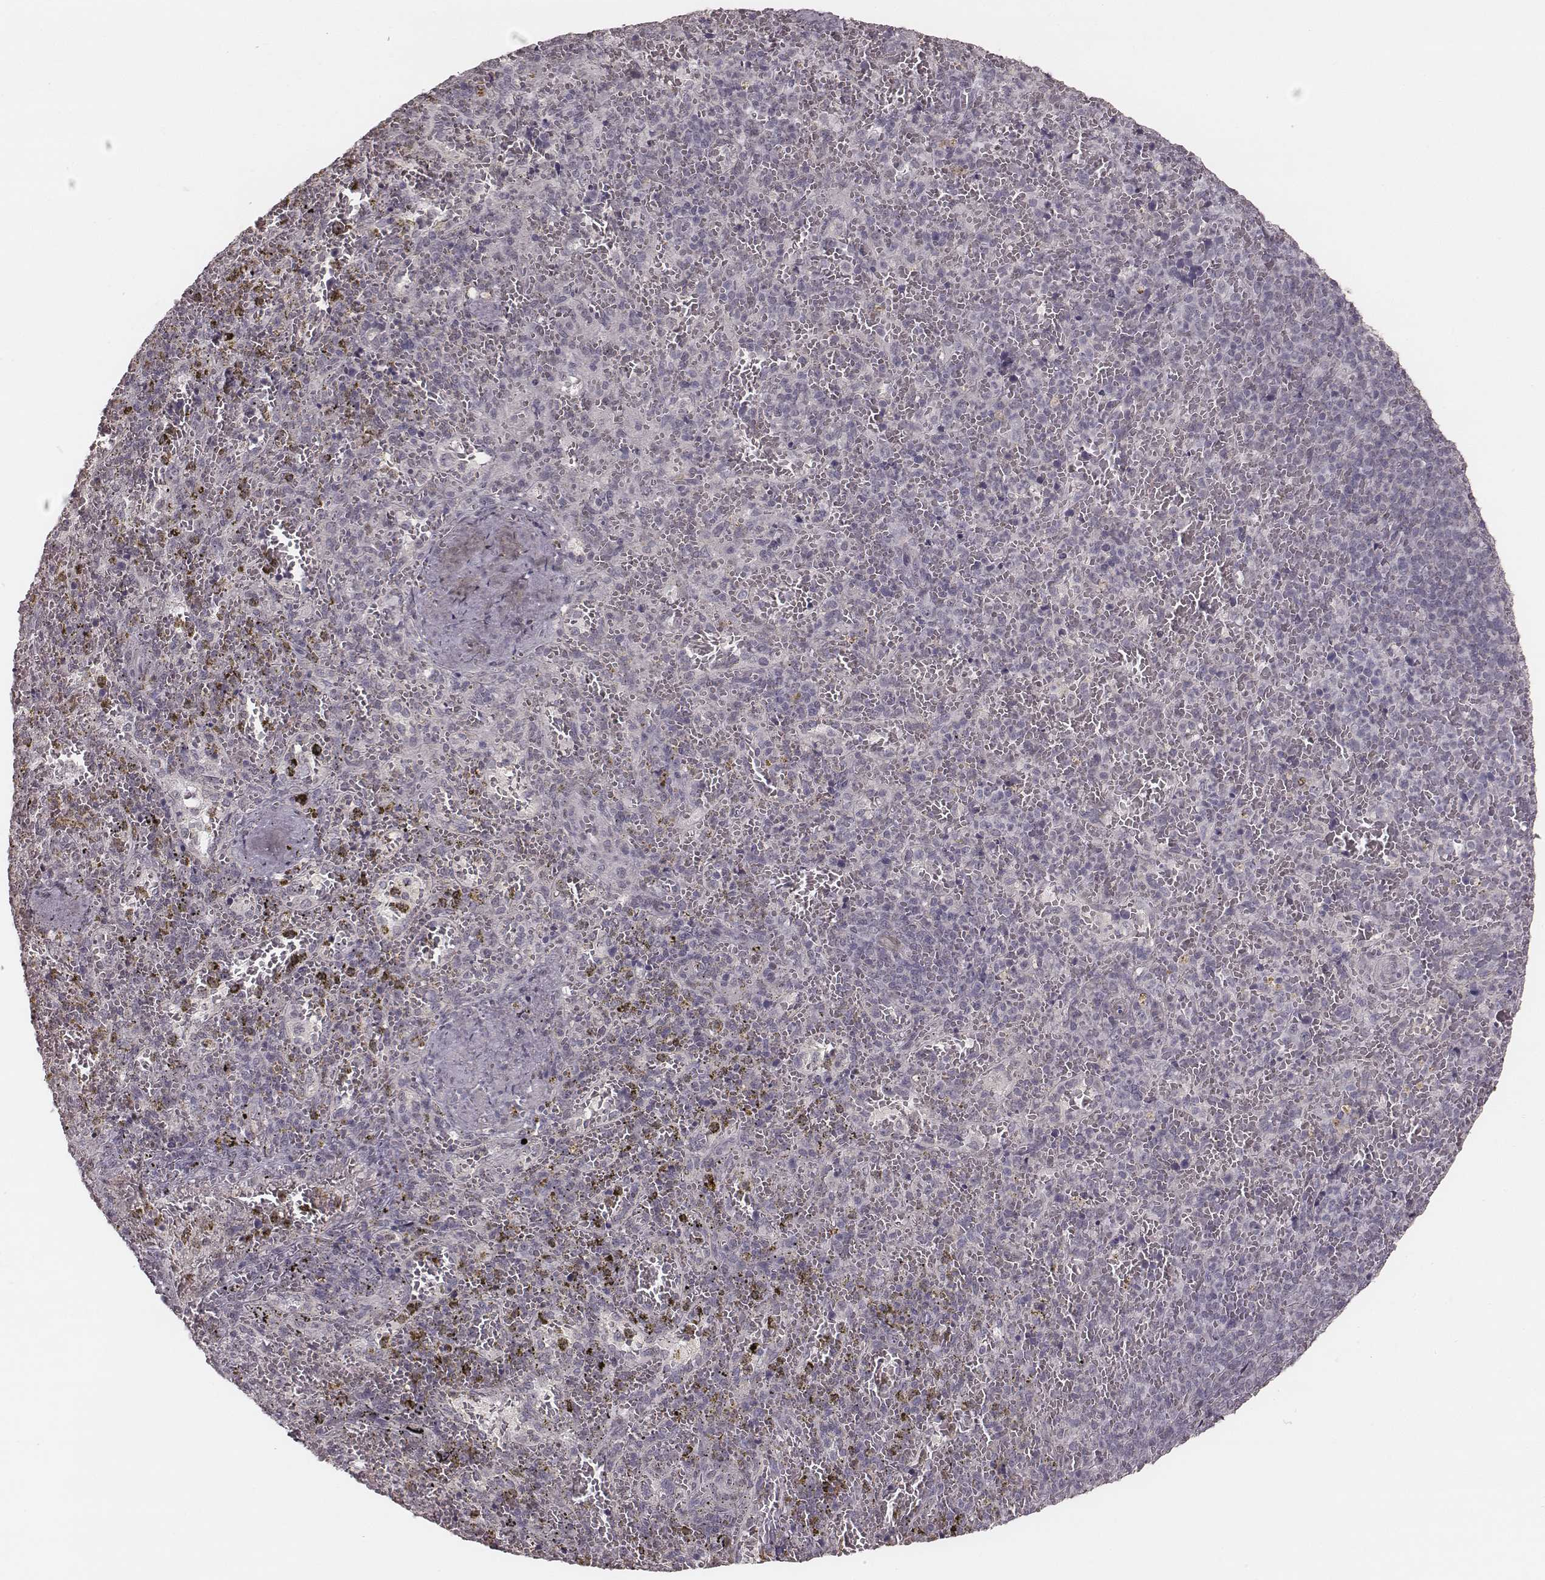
{"staining": {"intensity": "negative", "quantity": "none", "location": "none"}, "tissue": "spleen", "cell_type": "Cells in red pulp", "image_type": "normal", "snomed": [{"axis": "morphology", "description": "Normal tissue, NOS"}, {"axis": "topography", "description": "Spleen"}], "caption": "DAB (3,3'-diaminobenzidine) immunohistochemical staining of benign human spleen displays no significant expression in cells in red pulp.", "gene": "SLC7A4", "patient": {"sex": "female", "age": 50}}